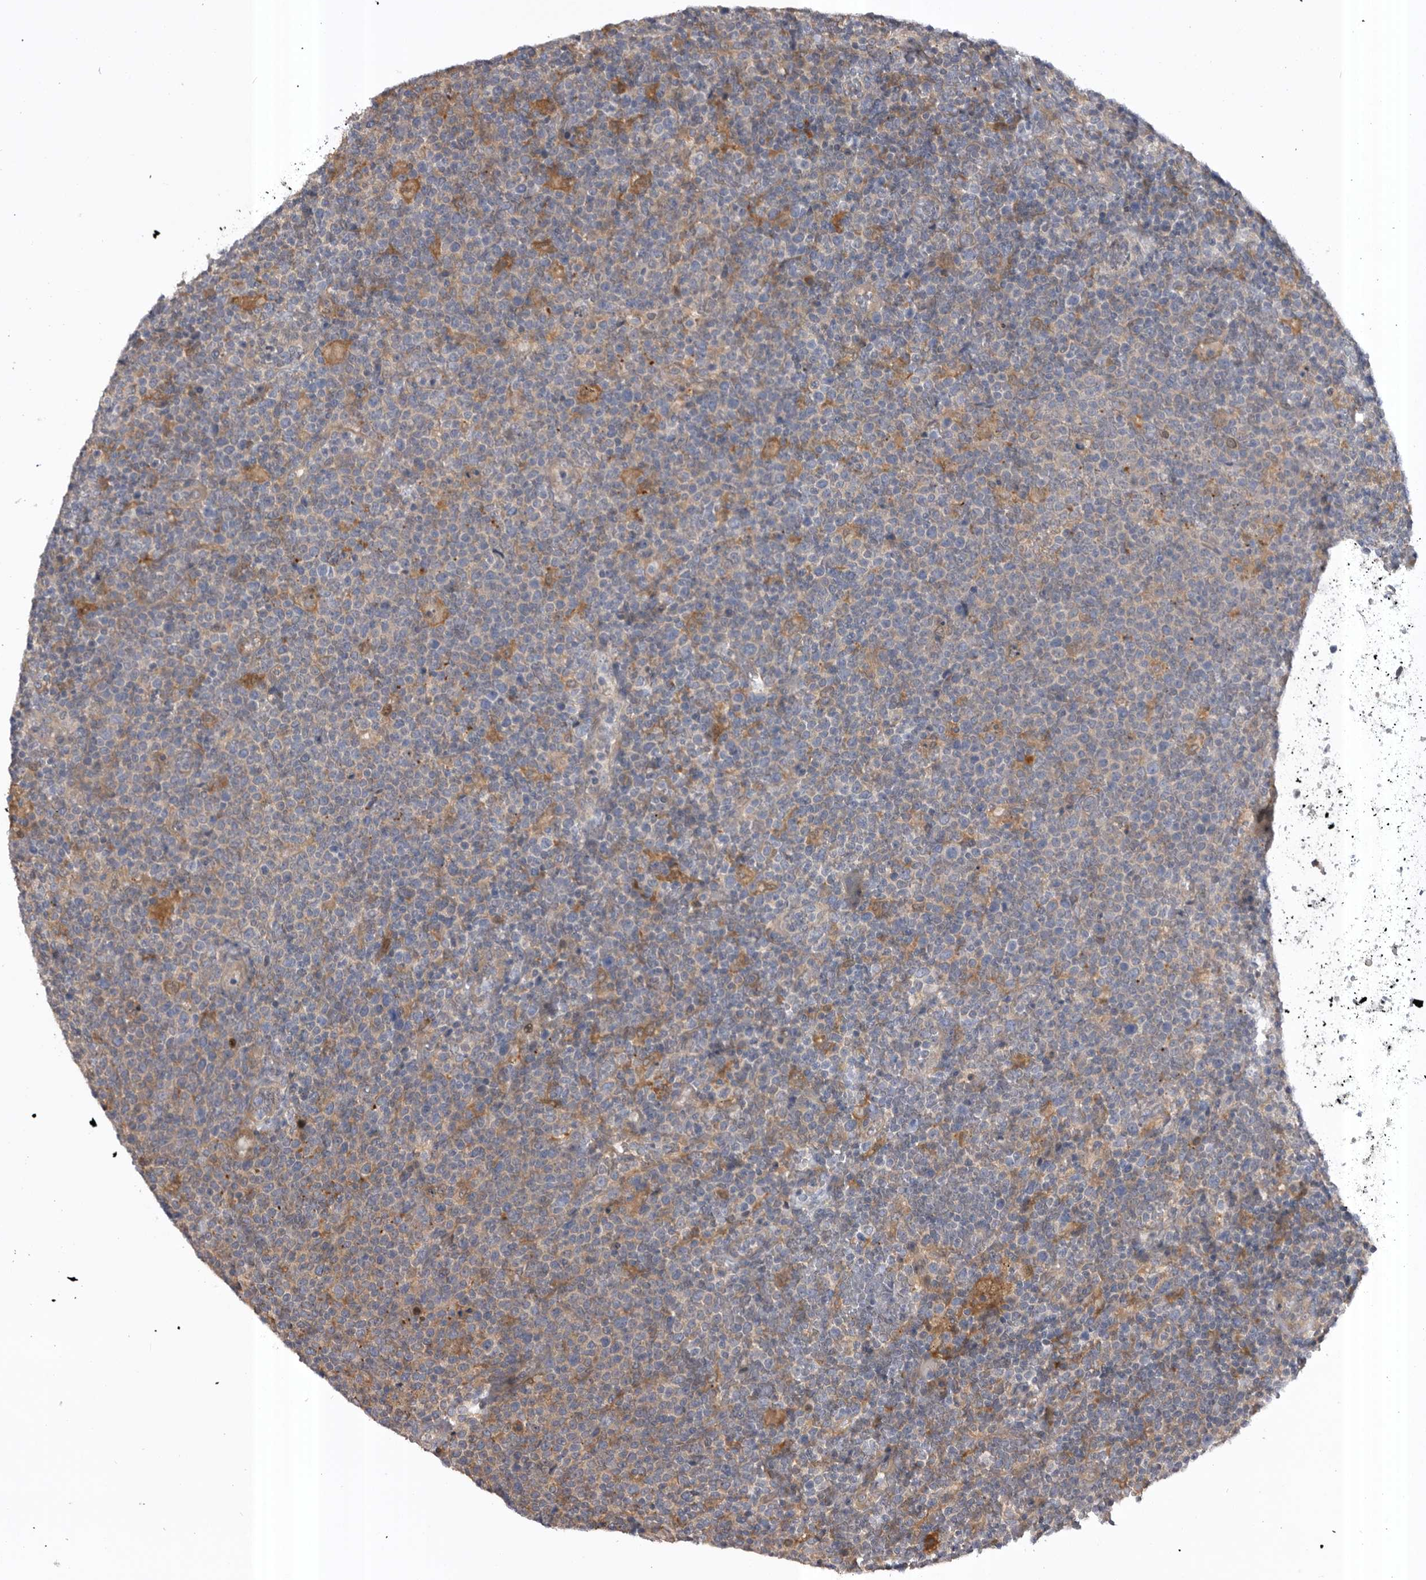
{"staining": {"intensity": "moderate", "quantity": "<25%", "location": "cytoplasmic/membranous"}, "tissue": "lymphoma", "cell_type": "Tumor cells", "image_type": "cancer", "snomed": [{"axis": "morphology", "description": "Malignant lymphoma, non-Hodgkin's type, High grade"}, {"axis": "topography", "description": "Lymph node"}], "caption": "Protein analysis of malignant lymphoma, non-Hodgkin's type (high-grade) tissue demonstrates moderate cytoplasmic/membranous expression in about <25% of tumor cells. The protein of interest is stained brown, and the nuclei are stained in blue (DAB (3,3'-diaminobenzidine) IHC with brightfield microscopy, high magnification).", "gene": "RAB3GAP2", "patient": {"sex": "male", "age": 61}}